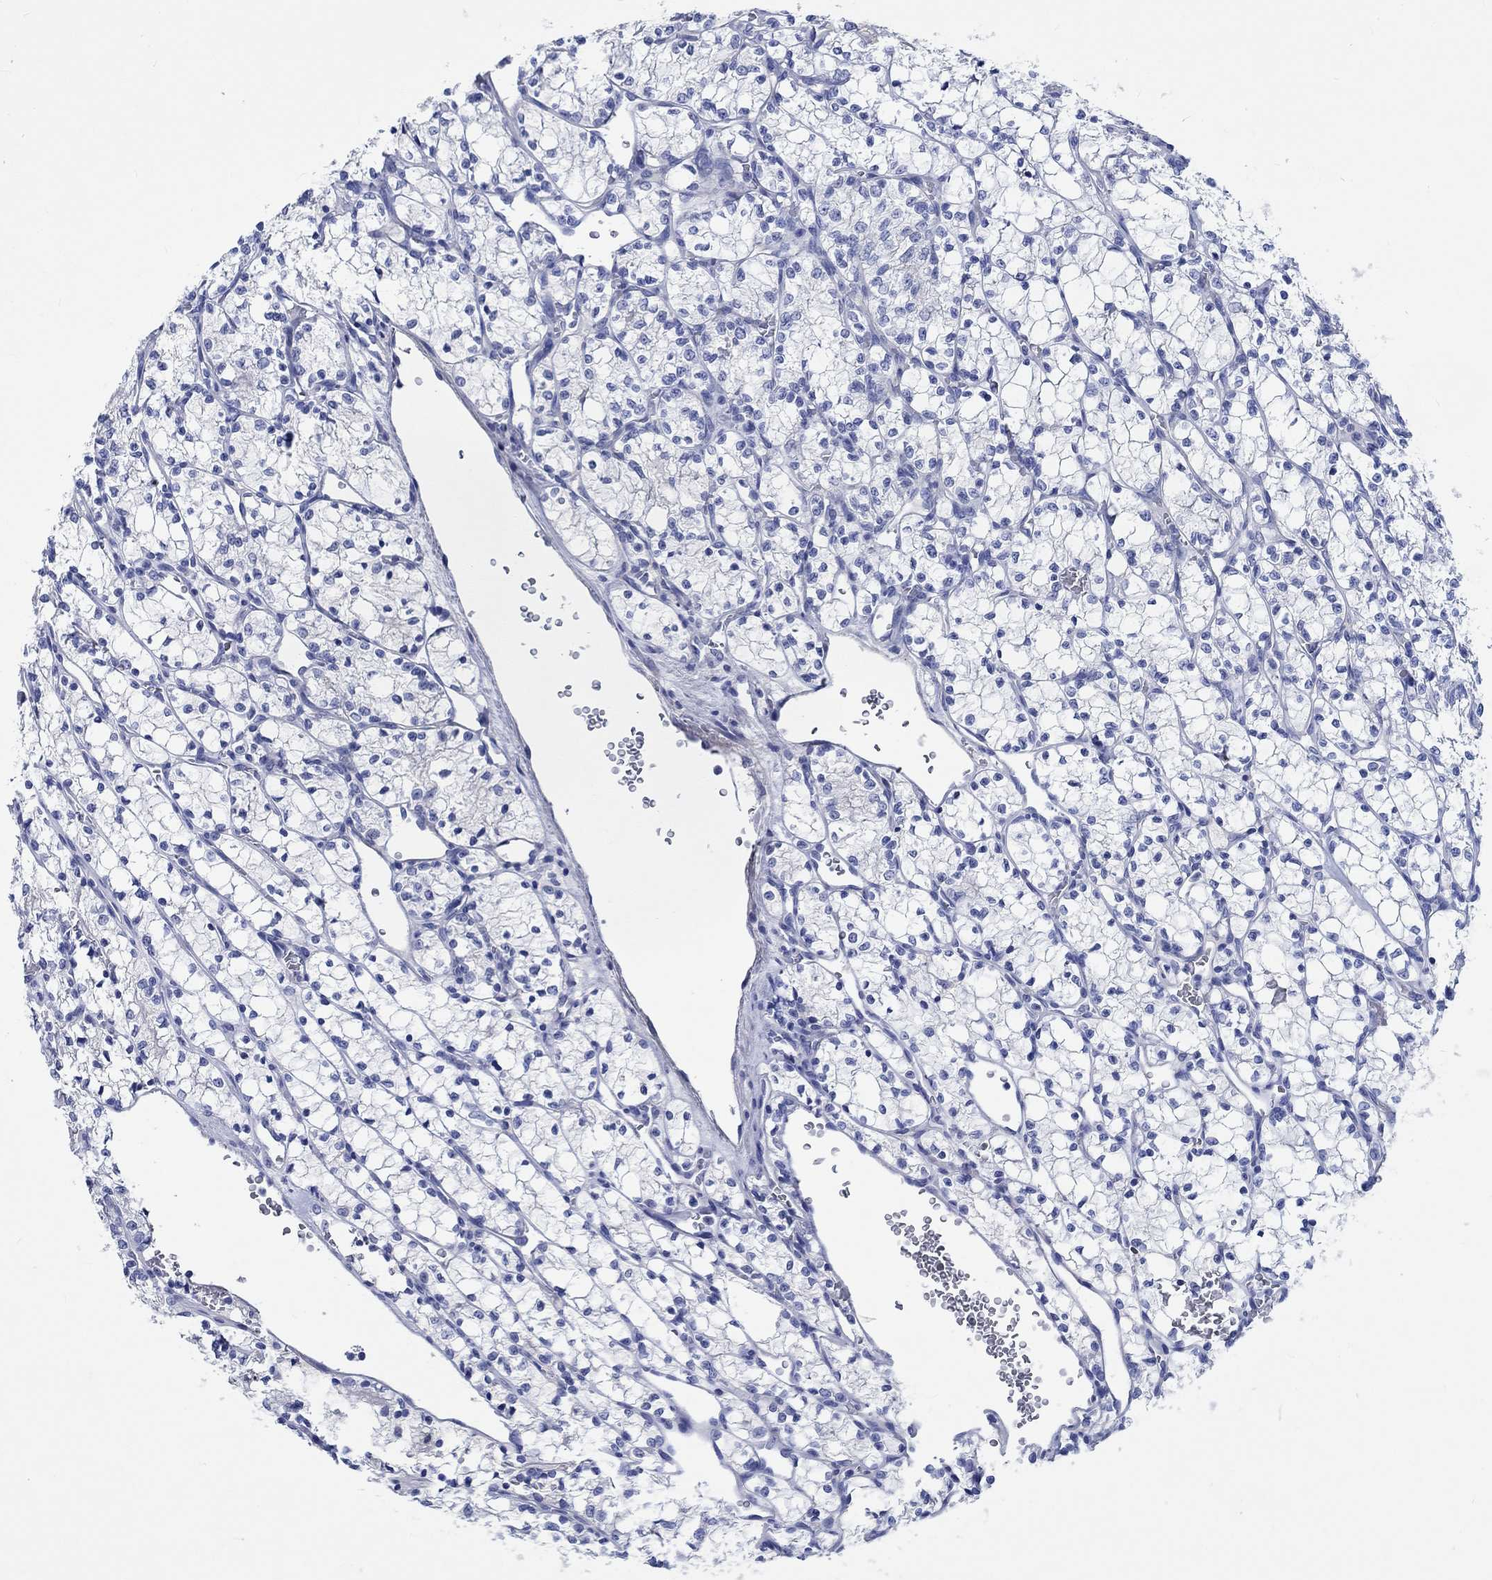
{"staining": {"intensity": "negative", "quantity": "none", "location": "none"}, "tissue": "renal cancer", "cell_type": "Tumor cells", "image_type": "cancer", "snomed": [{"axis": "morphology", "description": "Adenocarcinoma, NOS"}, {"axis": "topography", "description": "Kidney"}], "caption": "Adenocarcinoma (renal) was stained to show a protein in brown. There is no significant expression in tumor cells.", "gene": "SHISA4", "patient": {"sex": "female", "age": 69}}